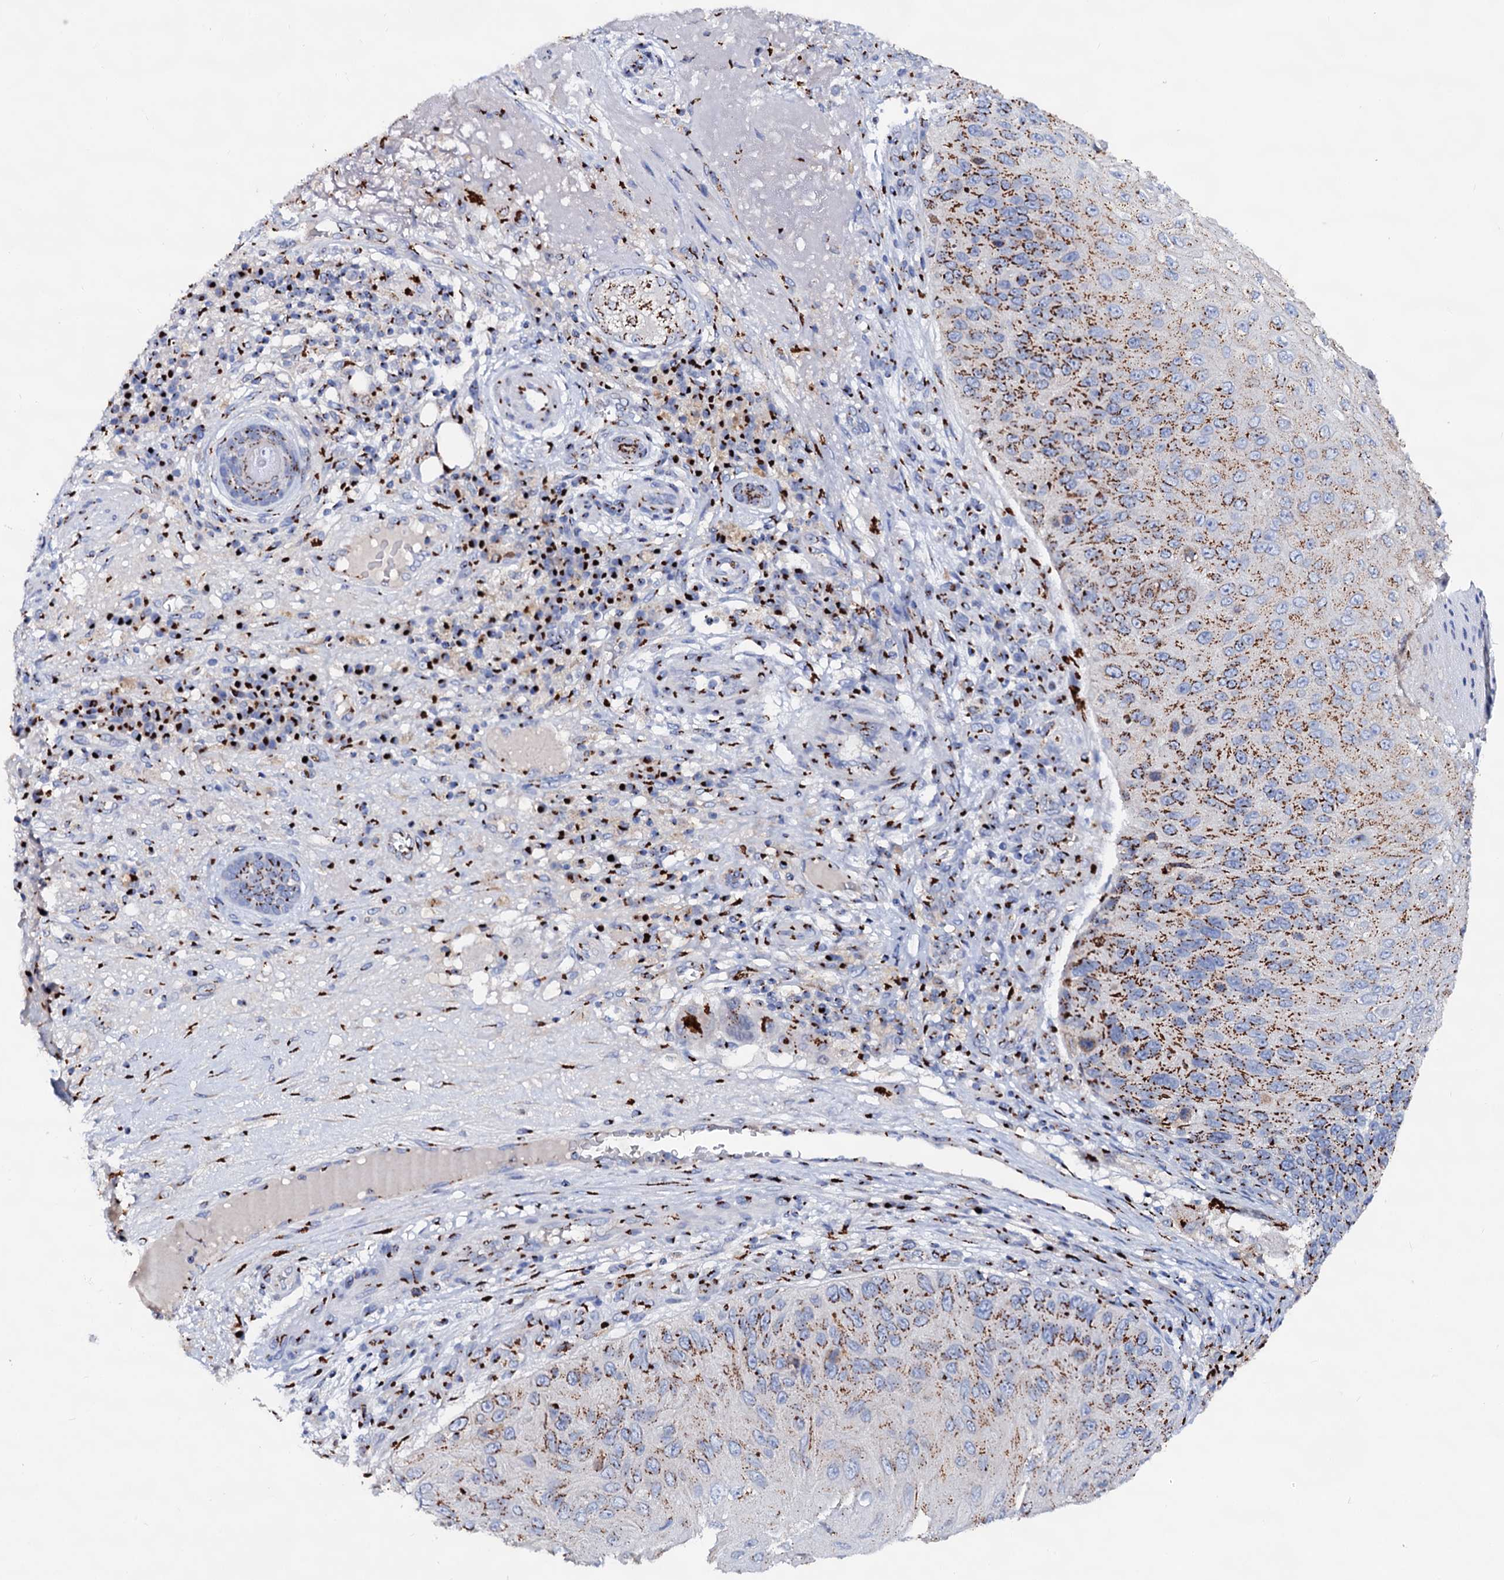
{"staining": {"intensity": "strong", "quantity": ">75%", "location": "cytoplasmic/membranous"}, "tissue": "skin cancer", "cell_type": "Tumor cells", "image_type": "cancer", "snomed": [{"axis": "morphology", "description": "Squamous cell carcinoma, NOS"}, {"axis": "topography", "description": "Skin"}], "caption": "High-power microscopy captured an immunohistochemistry (IHC) image of skin cancer (squamous cell carcinoma), revealing strong cytoplasmic/membranous positivity in approximately >75% of tumor cells.", "gene": "TM9SF3", "patient": {"sex": "female", "age": 88}}